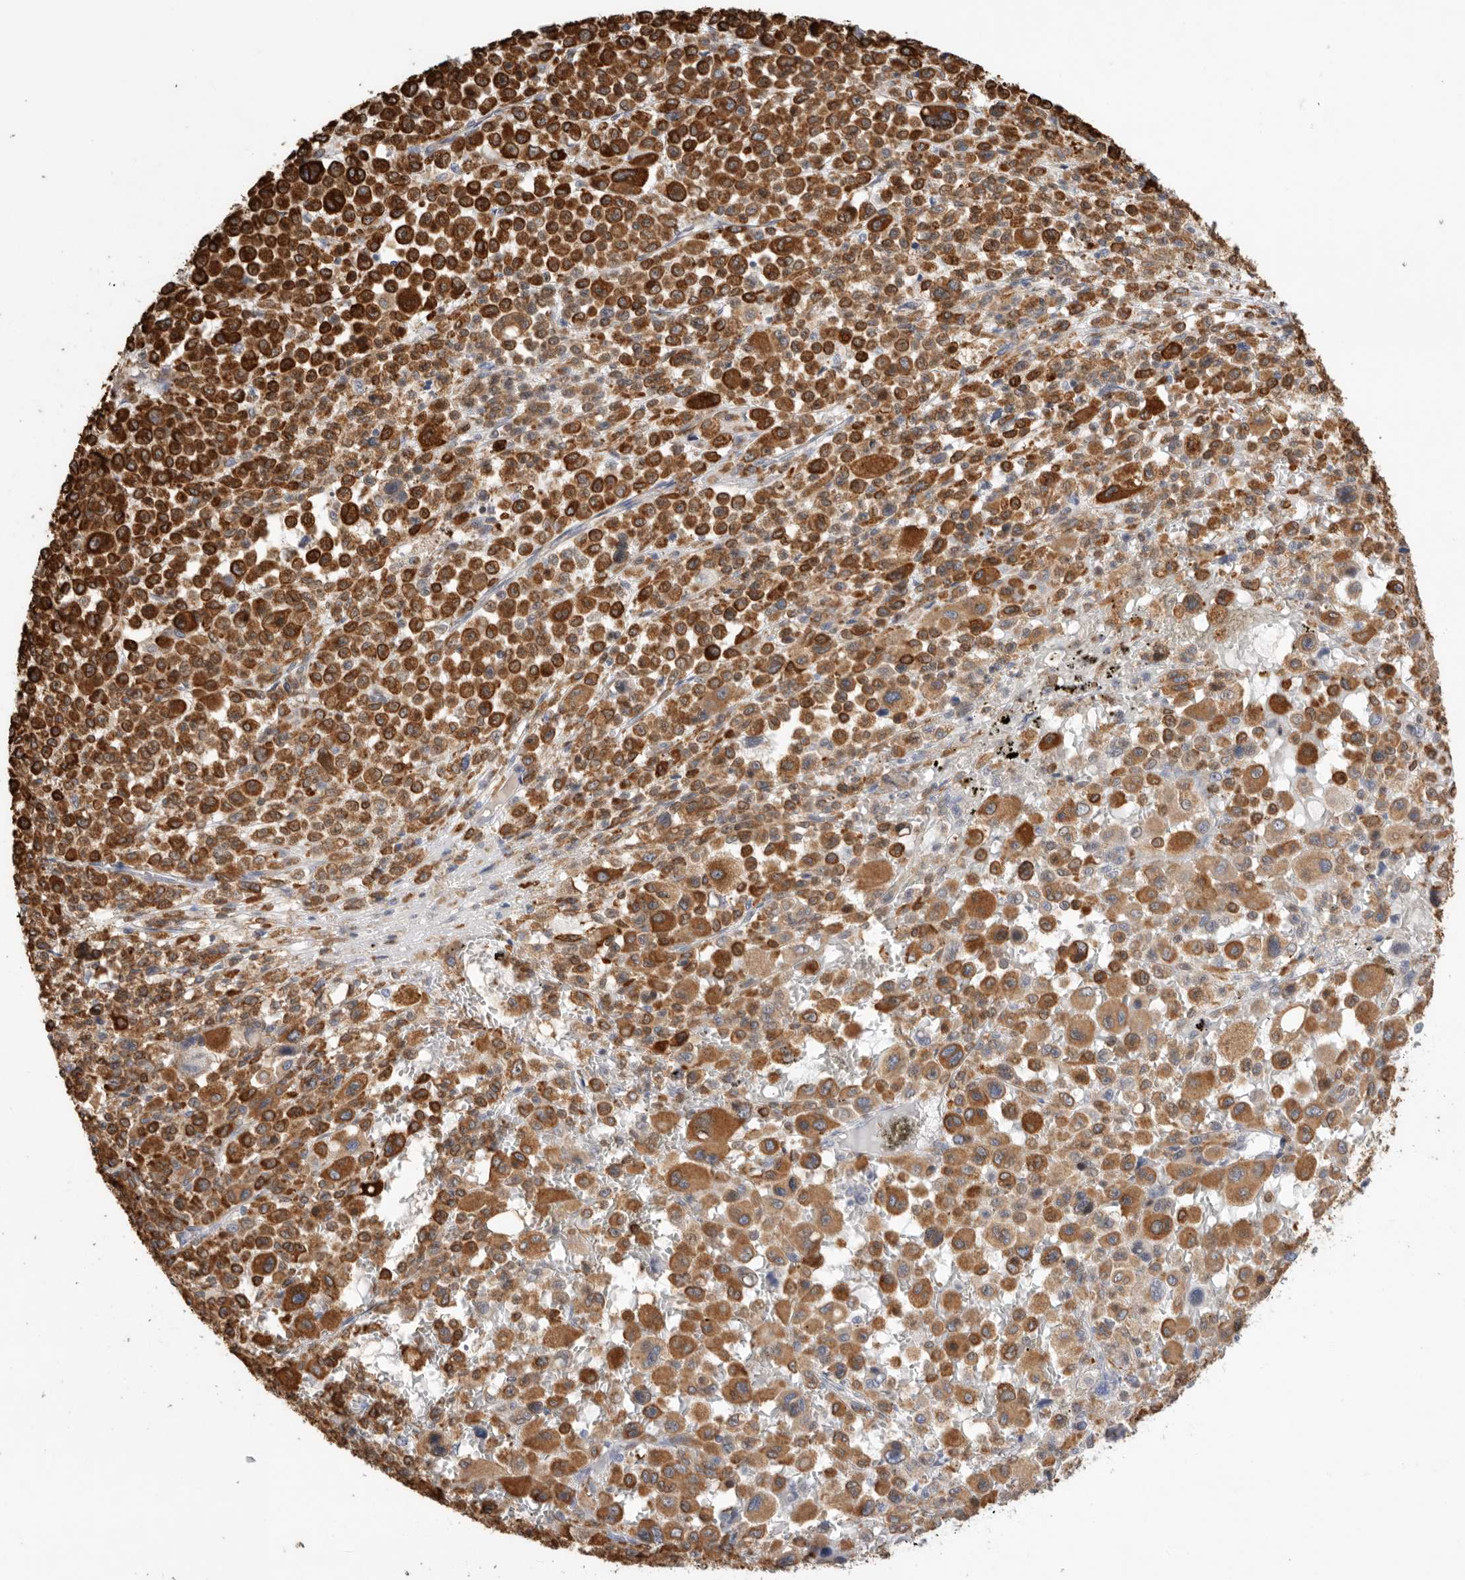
{"staining": {"intensity": "strong", "quantity": ">75%", "location": "cytoplasmic/membranous"}, "tissue": "melanoma", "cell_type": "Tumor cells", "image_type": "cancer", "snomed": [{"axis": "morphology", "description": "Malignant melanoma, Metastatic site"}, {"axis": "topography", "description": "Skin"}], "caption": "This image exhibits immunohistochemistry (IHC) staining of melanoma, with high strong cytoplasmic/membranous staining in approximately >75% of tumor cells.", "gene": "BLOC1S5", "patient": {"sex": "female", "age": 74}}